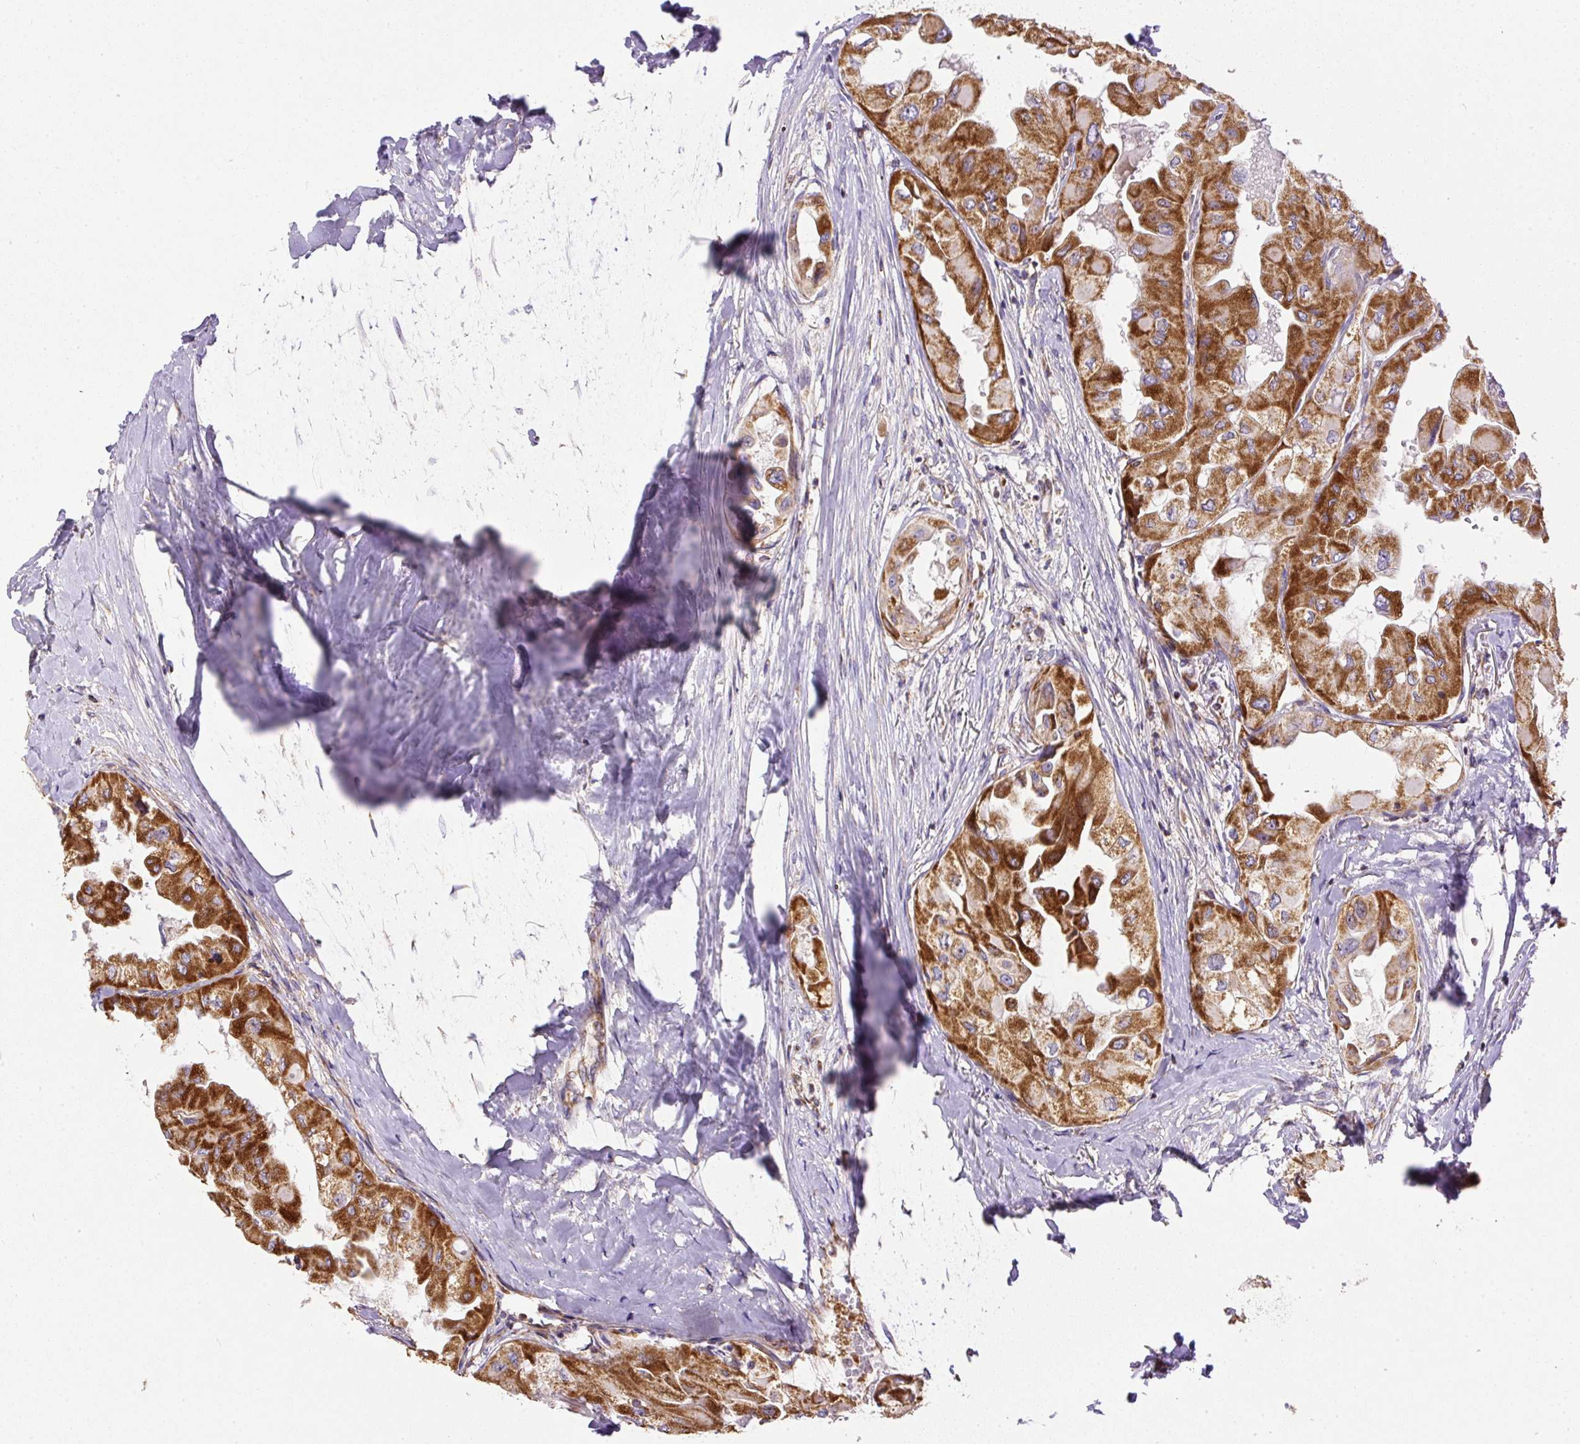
{"staining": {"intensity": "strong", "quantity": ">75%", "location": "cytoplasmic/membranous"}, "tissue": "thyroid cancer", "cell_type": "Tumor cells", "image_type": "cancer", "snomed": [{"axis": "morphology", "description": "Normal tissue, NOS"}, {"axis": "morphology", "description": "Papillary adenocarcinoma, NOS"}, {"axis": "topography", "description": "Thyroid gland"}], "caption": "Immunohistochemical staining of human thyroid cancer (papillary adenocarcinoma) exhibits strong cytoplasmic/membranous protein staining in approximately >75% of tumor cells. The protein is shown in brown color, while the nuclei are stained blue.", "gene": "NDUFAF2", "patient": {"sex": "female", "age": 59}}